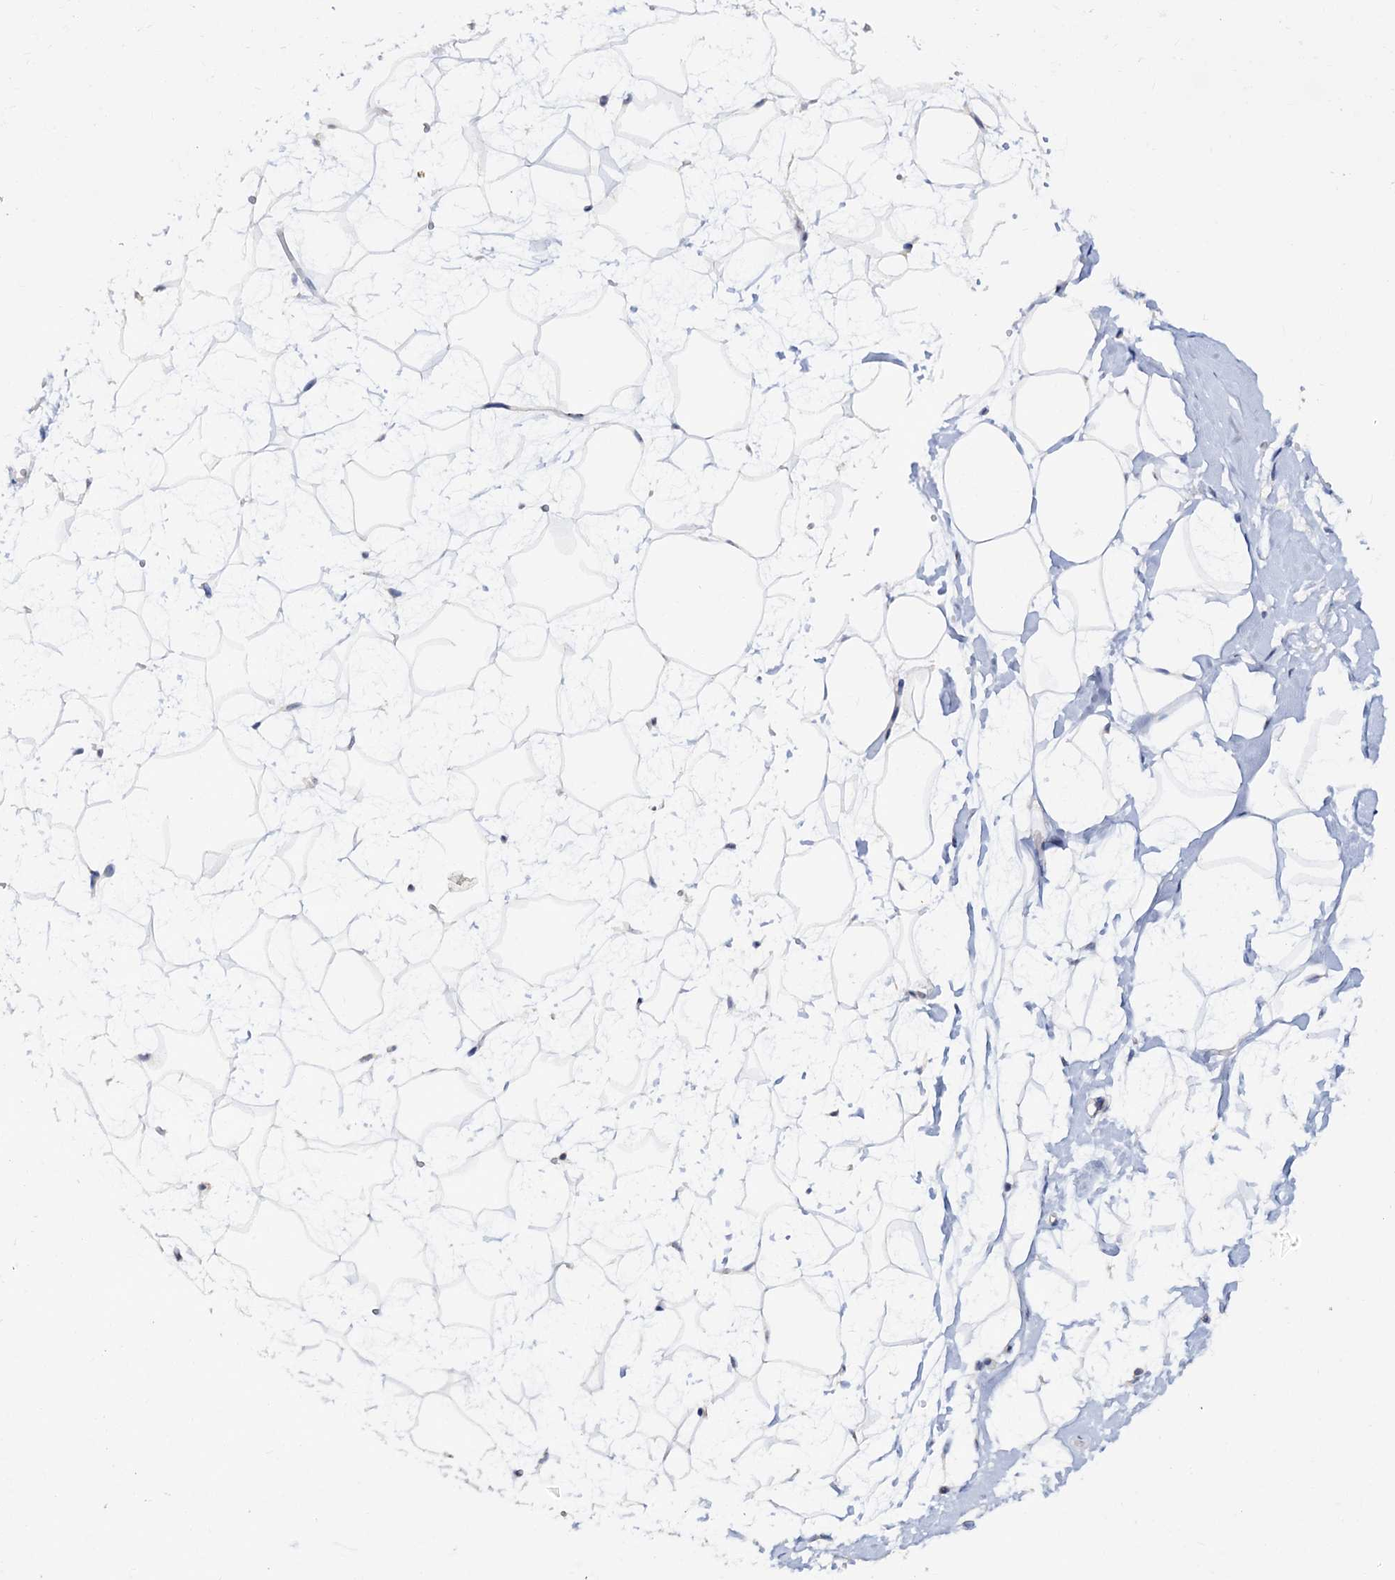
{"staining": {"intensity": "negative", "quantity": "none", "location": "none"}, "tissue": "breast", "cell_type": "Adipocytes", "image_type": "normal", "snomed": [{"axis": "morphology", "description": "Normal tissue, NOS"}, {"axis": "morphology", "description": "Adenoma, NOS"}, {"axis": "topography", "description": "Breast"}], "caption": "This photomicrograph is of unremarkable breast stained with immunohistochemistry (IHC) to label a protein in brown with the nuclei are counter-stained blue. There is no staining in adipocytes.", "gene": "C2CD3", "patient": {"sex": "female", "age": 23}}